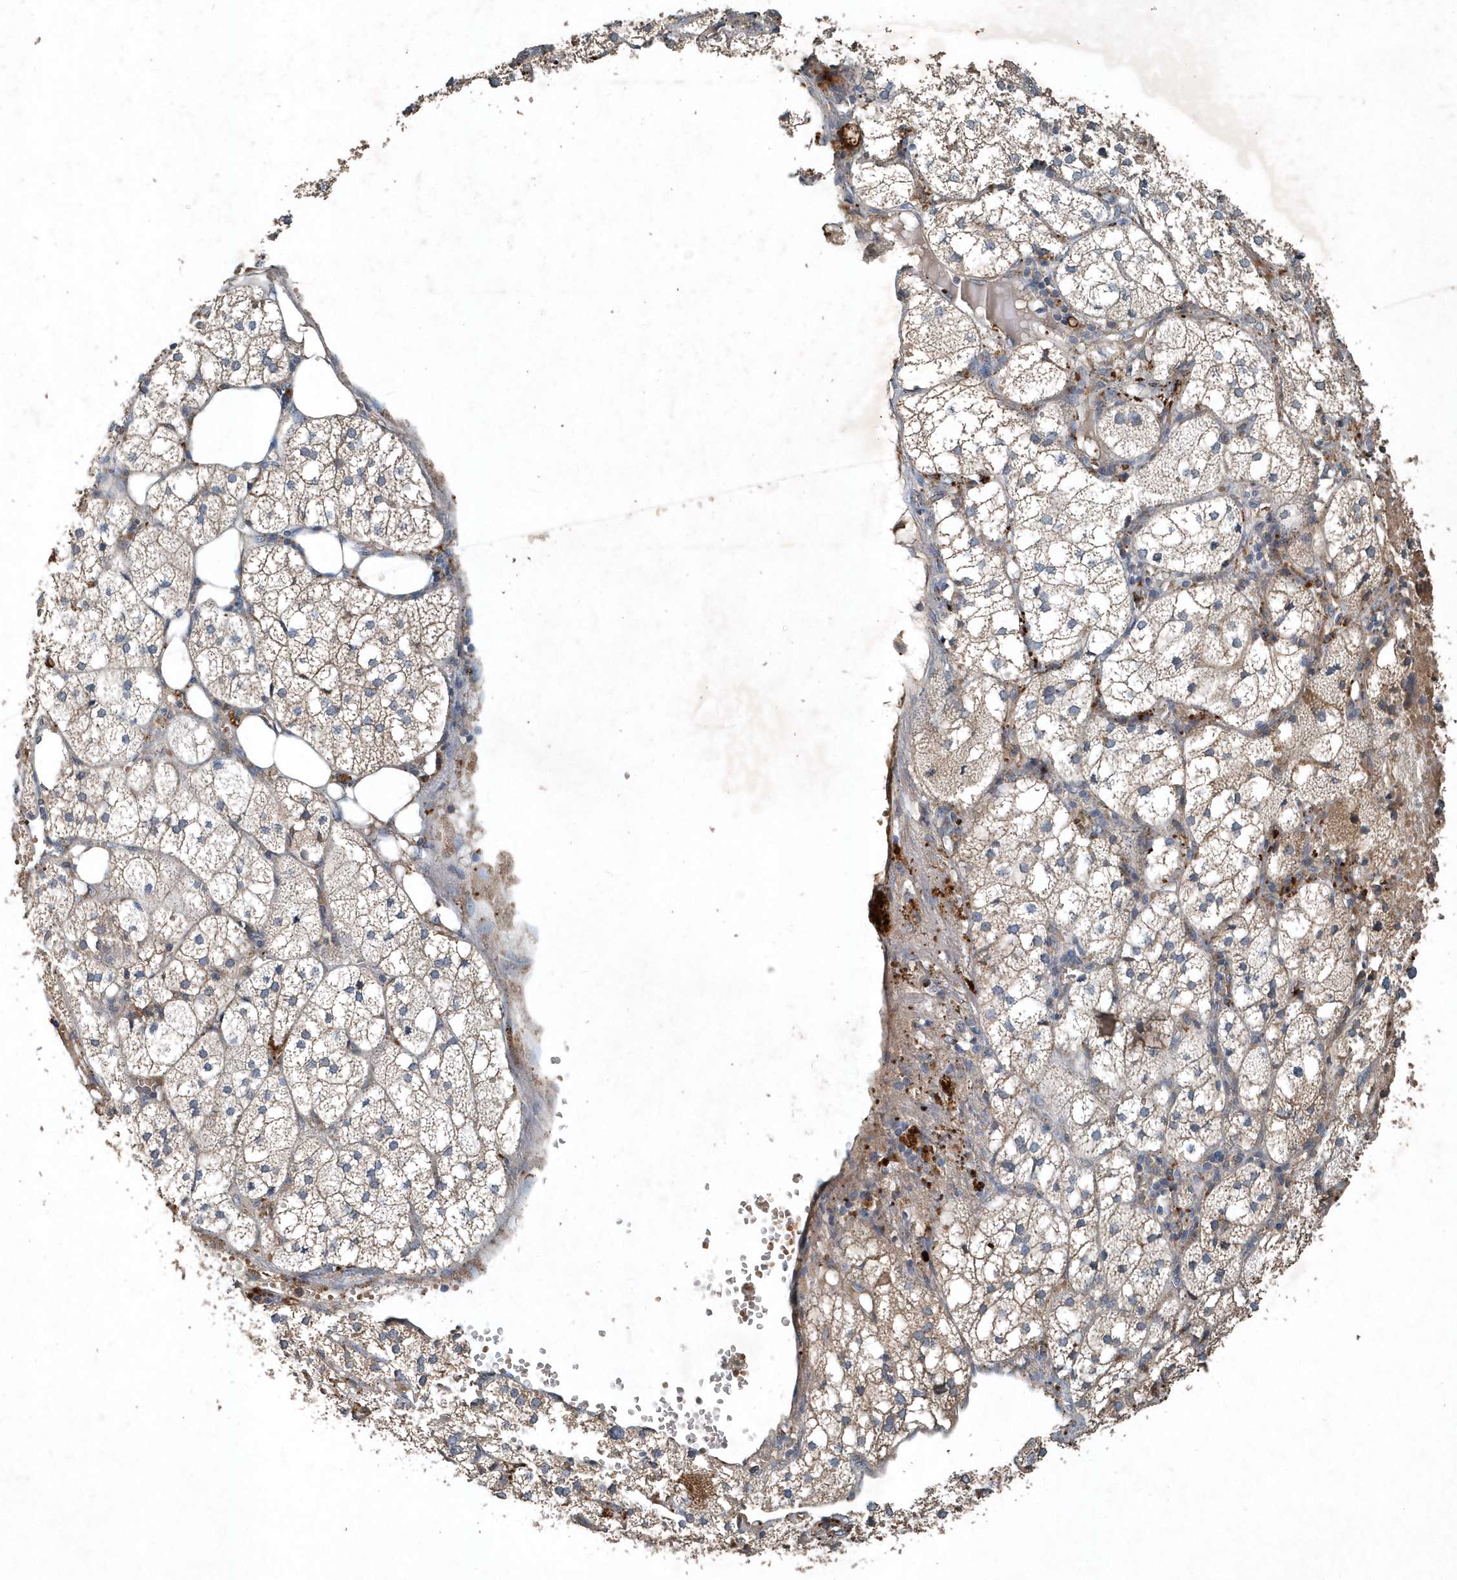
{"staining": {"intensity": "moderate", "quantity": "25%-75%", "location": "cytoplasmic/membranous"}, "tissue": "adrenal gland", "cell_type": "Glandular cells", "image_type": "normal", "snomed": [{"axis": "morphology", "description": "Normal tissue, NOS"}, {"axis": "topography", "description": "Adrenal gland"}], "caption": "The micrograph reveals staining of normal adrenal gland, revealing moderate cytoplasmic/membranous protein expression (brown color) within glandular cells. Immunohistochemistry stains the protein in brown and the nuclei are stained blue.", "gene": "SCFD2", "patient": {"sex": "female", "age": 61}}